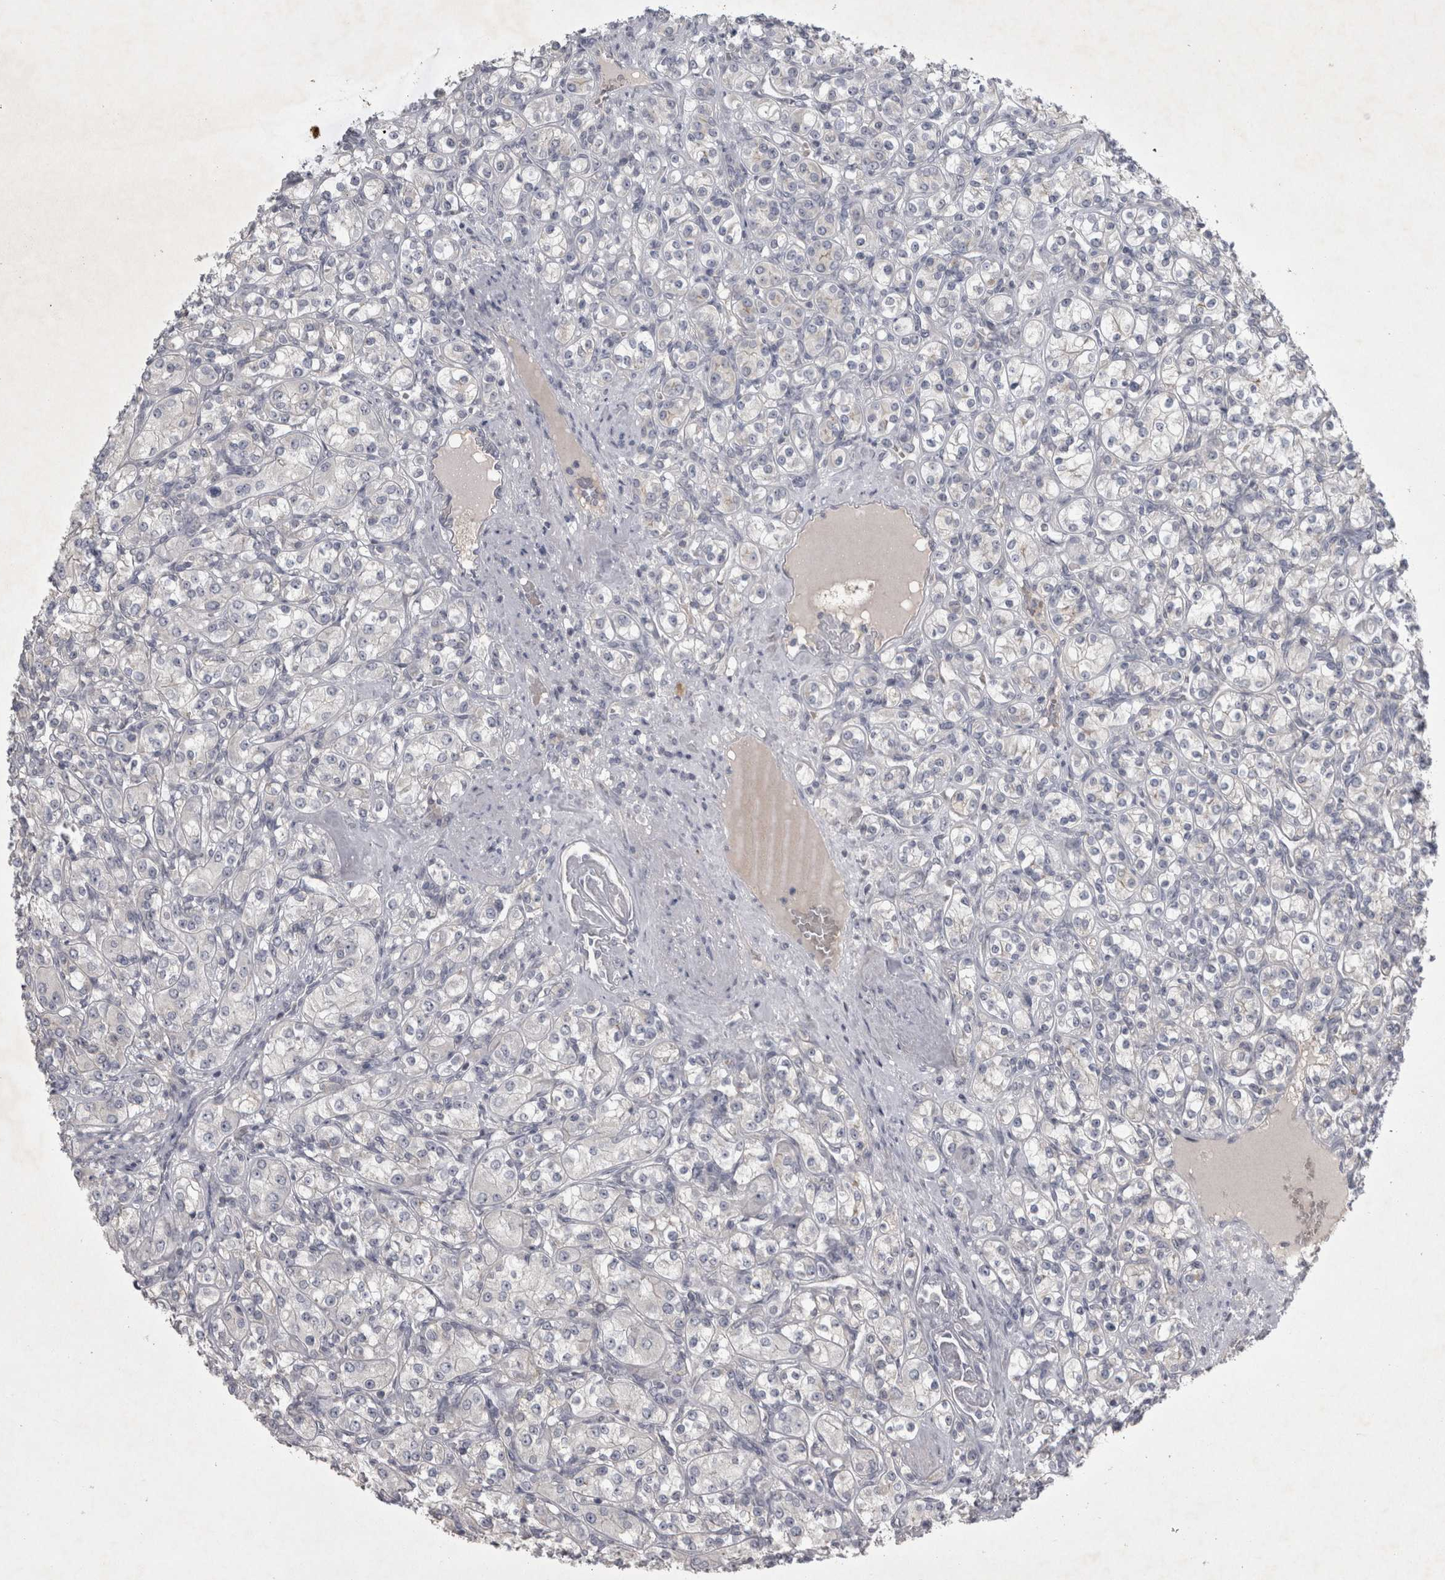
{"staining": {"intensity": "negative", "quantity": "none", "location": "none"}, "tissue": "renal cancer", "cell_type": "Tumor cells", "image_type": "cancer", "snomed": [{"axis": "morphology", "description": "Adenocarcinoma, NOS"}, {"axis": "topography", "description": "Kidney"}], "caption": "DAB (3,3'-diaminobenzidine) immunohistochemical staining of renal cancer (adenocarcinoma) exhibits no significant expression in tumor cells.", "gene": "ENPP7", "patient": {"sex": "male", "age": 77}}